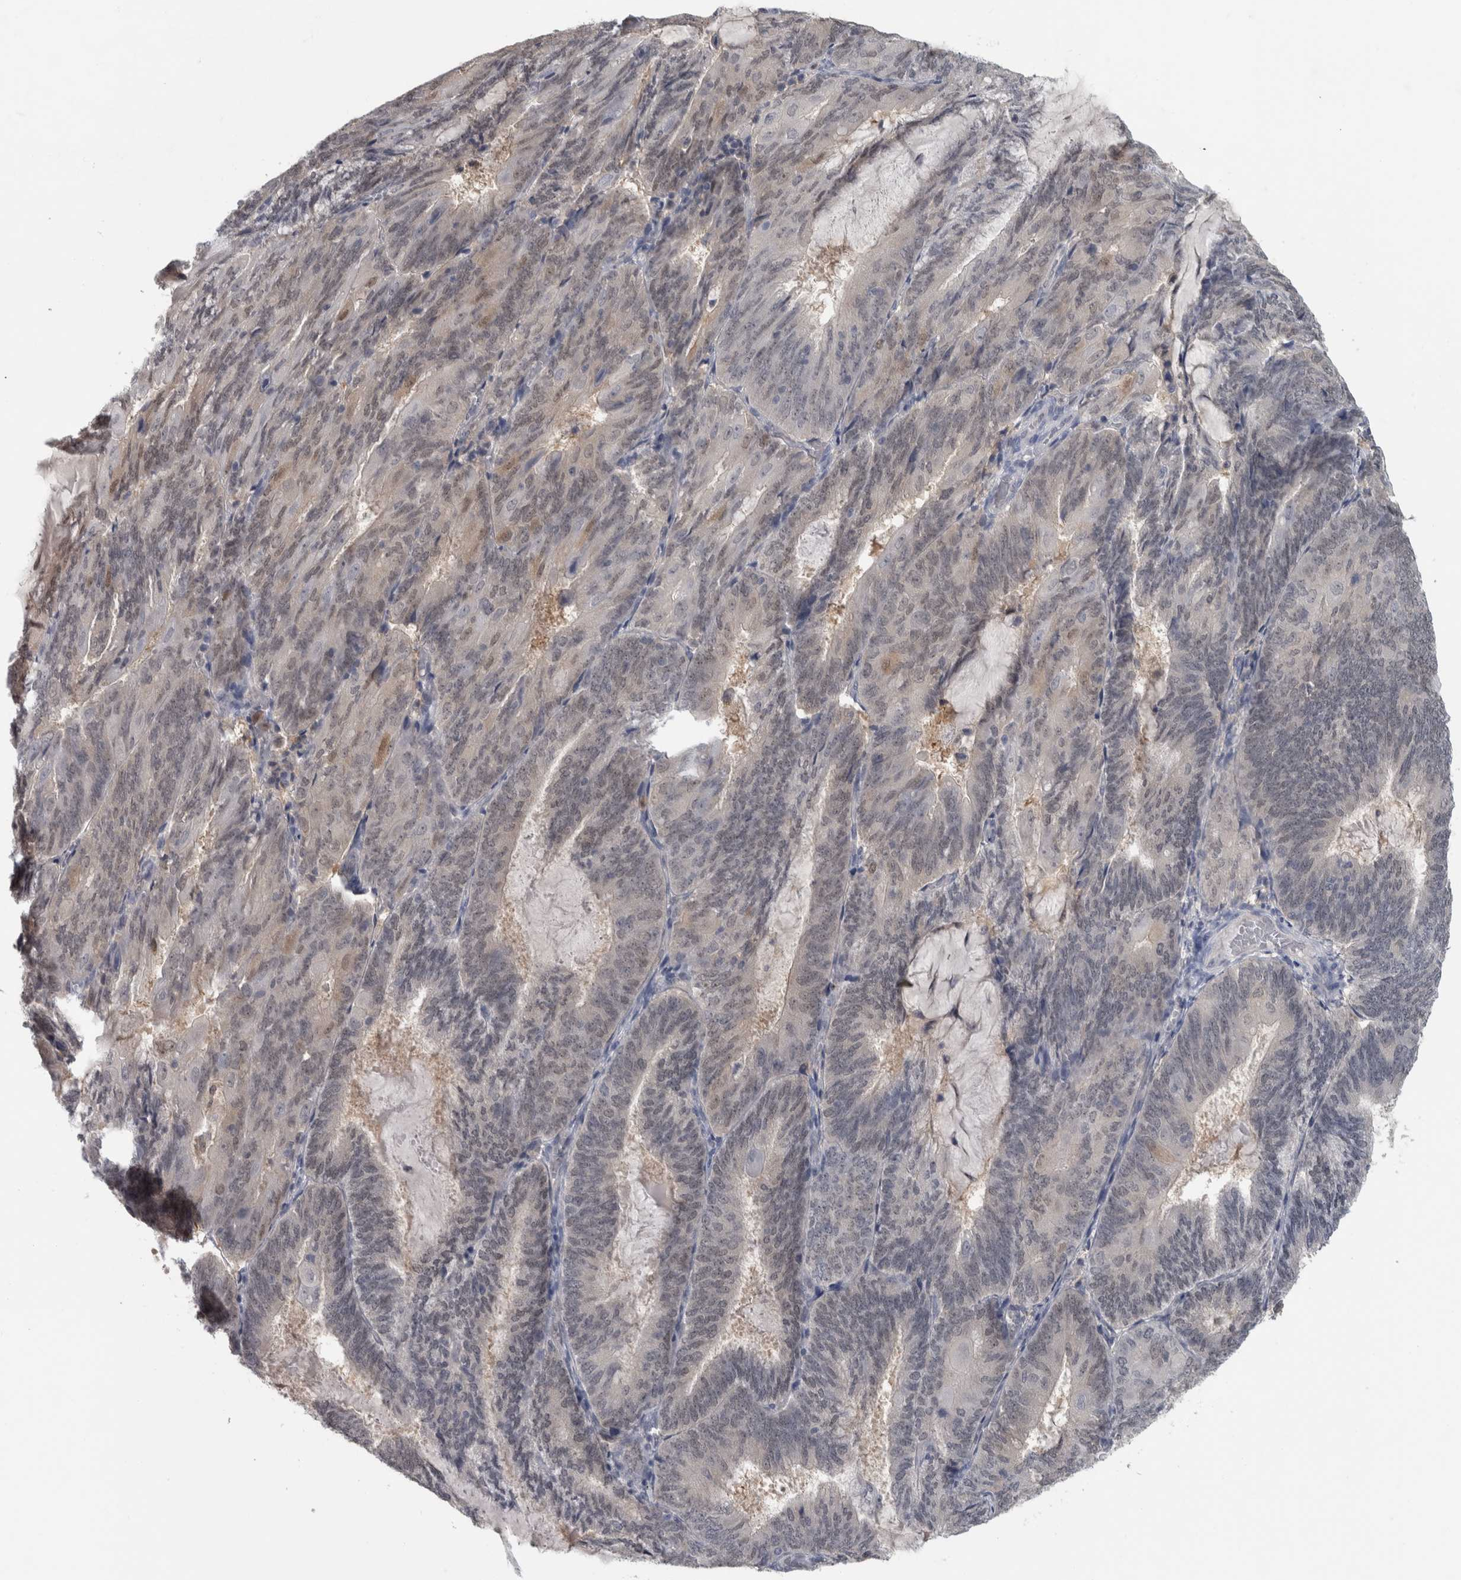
{"staining": {"intensity": "negative", "quantity": "none", "location": "none"}, "tissue": "endometrial cancer", "cell_type": "Tumor cells", "image_type": "cancer", "snomed": [{"axis": "morphology", "description": "Adenocarcinoma, NOS"}, {"axis": "topography", "description": "Endometrium"}], "caption": "A high-resolution histopathology image shows immunohistochemistry staining of endometrial cancer (adenocarcinoma), which reveals no significant expression in tumor cells.", "gene": "NAPRT", "patient": {"sex": "female", "age": 81}}